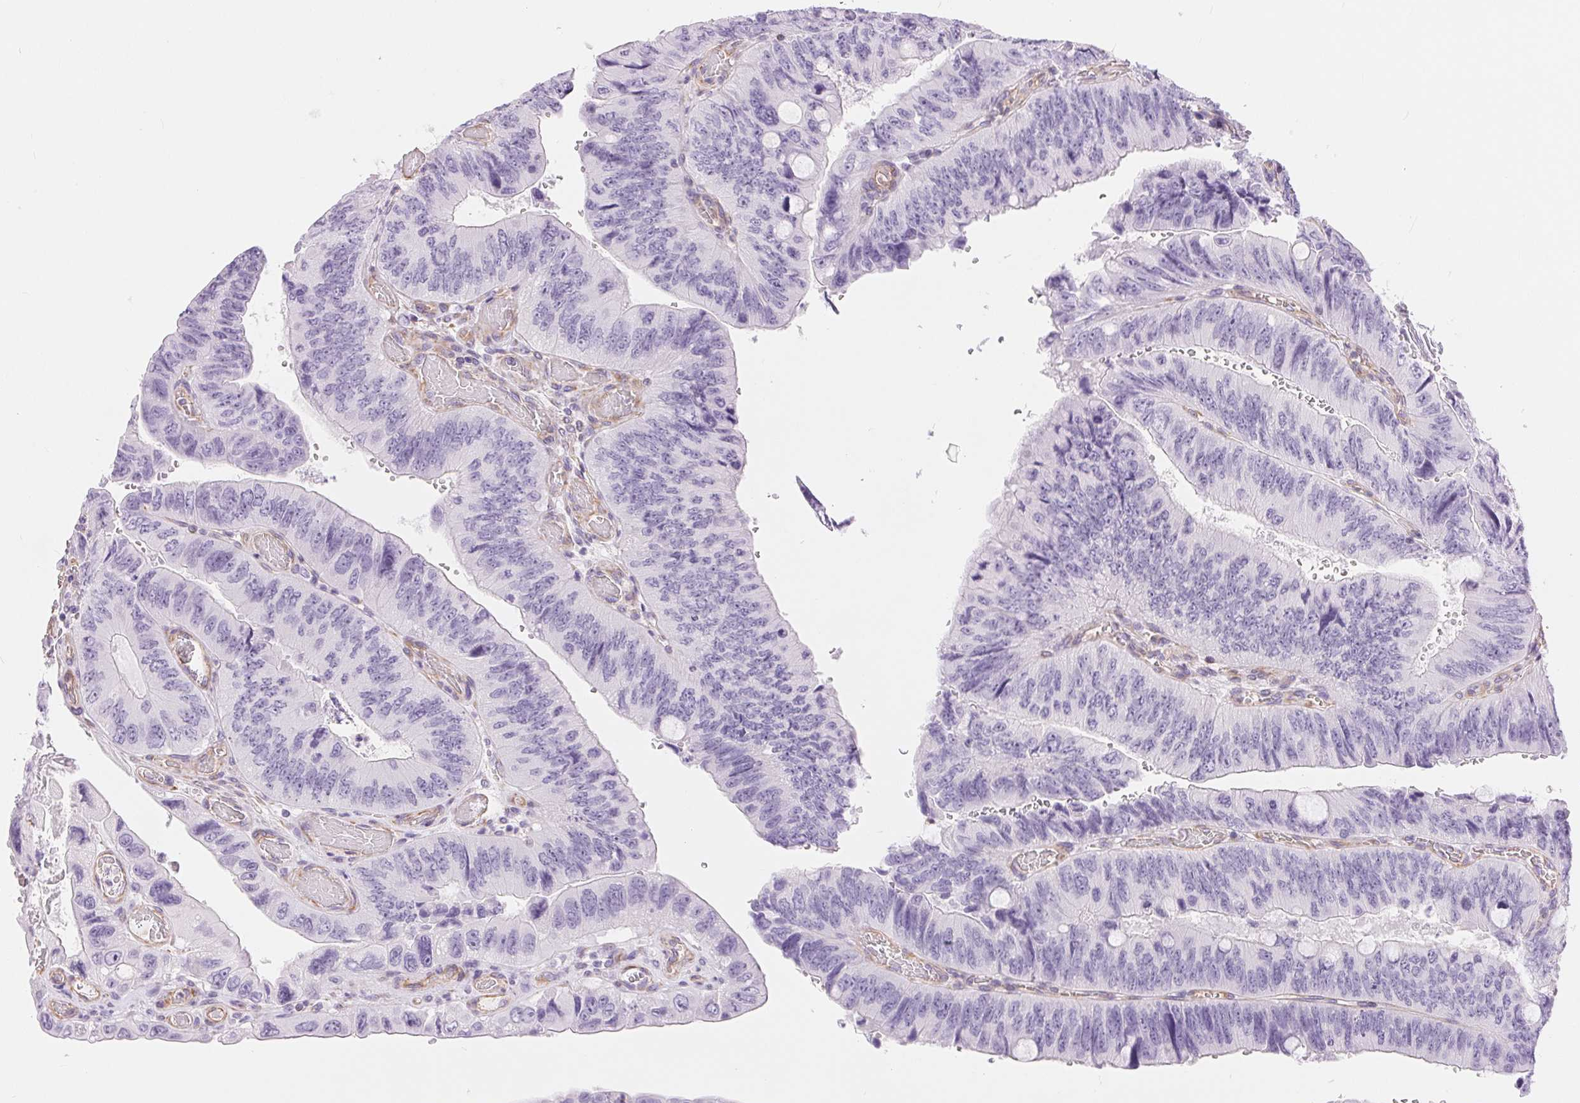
{"staining": {"intensity": "negative", "quantity": "none", "location": "none"}, "tissue": "colorectal cancer", "cell_type": "Tumor cells", "image_type": "cancer", "snomed": [{"axis": "morphology", "description": "Adenocarcinoma, NOS"}, {"axis": "topography", "description": "Colon"}], "caption": "High power microscopy histopathology image of an immunohistochemistry micrograph of colorectal cancer (adenocarcinoma), revealing no significant staining in tumor cells.", "gene": "GFAP", "patient": {"sex": "female", "age": 84}}